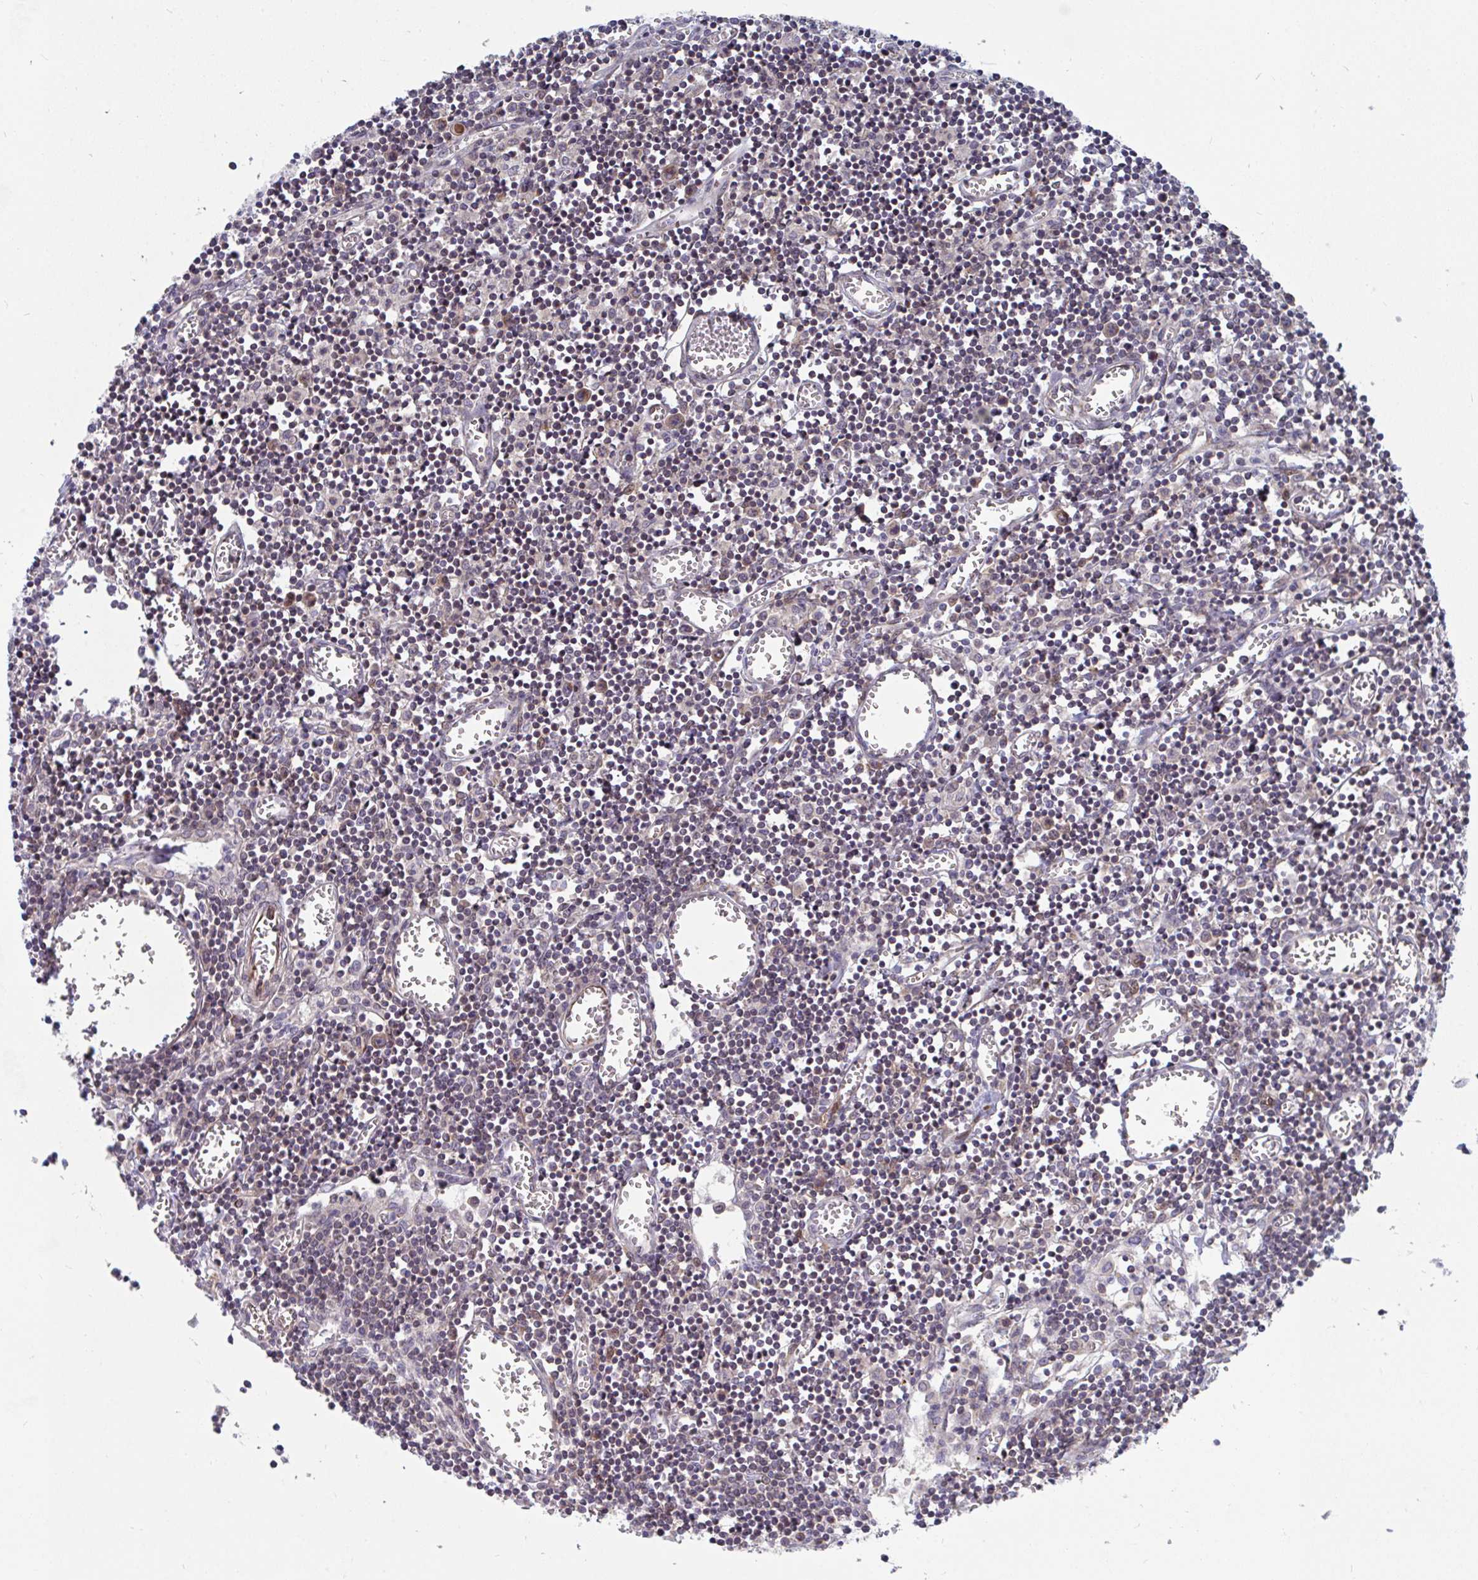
{"staining": {"intensity": "weak", "quantity": "25%-75%", "location": "cytoplasmic/membranous"}, "tissue": "lymph node", "cell_type": "Germinal center cells", "image_type": "normal", "snomed": [{"axis": "morphology", "description": "Normal tissue, NOS"}, {"axis": "topography", "description": "Lymph node"}], "caption": "Lymph node was stained to show a protein in brown. There is low levels of weak cytoplasmic/membranous staining in about 25%-75% of germinal center cells.", "gene": "EIF1AD", "patient": {"sex": "male", "age": 66}}